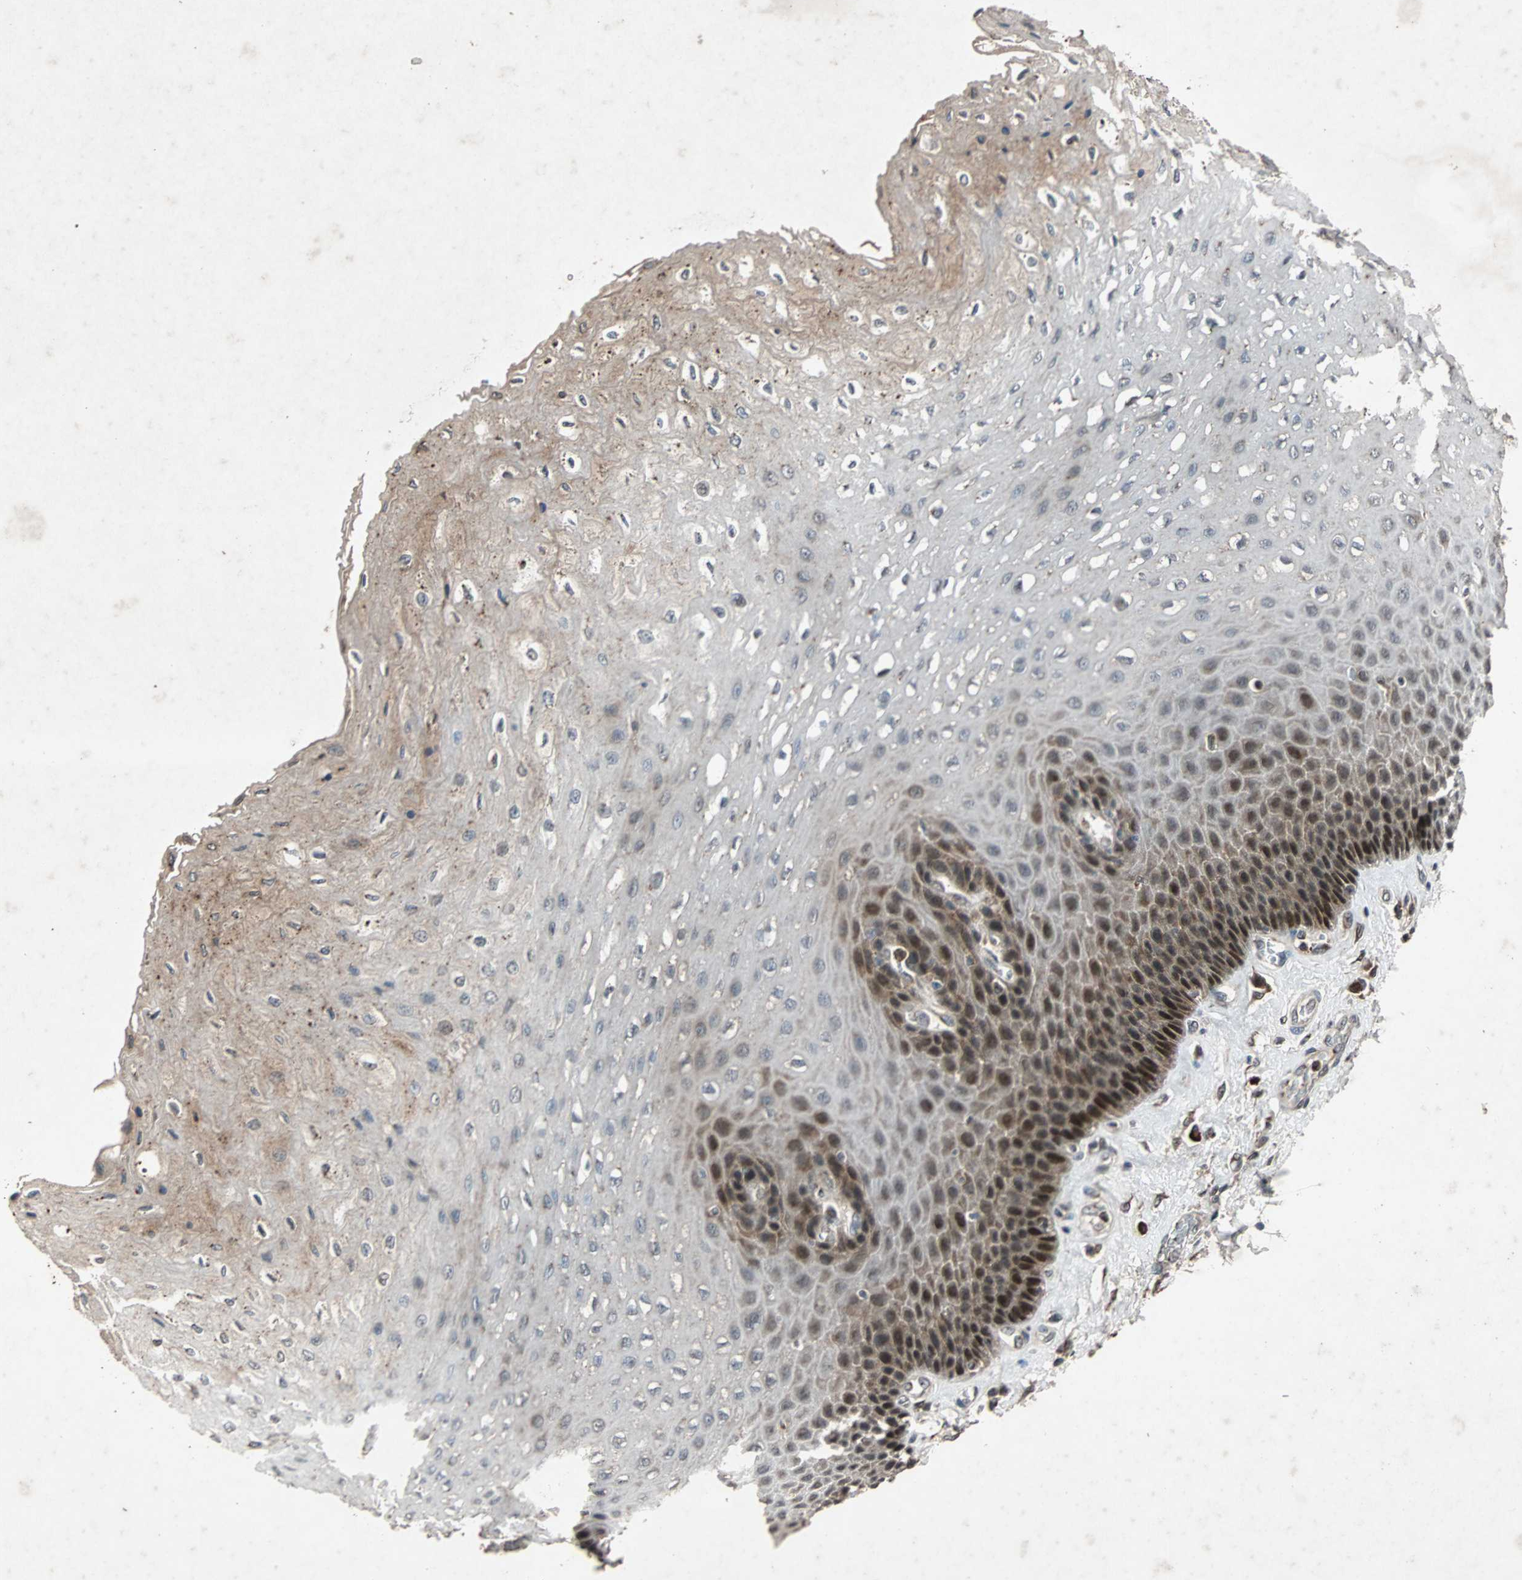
{"staining": {"intensity": "strong", "quantity": "<25%", "location": "cytoplasmic/membranous,nuclear"}, "tissue": "esophagus", "cell_type": "Squamous epithelial cells", "image_type": "normal", "snomed": [{"axis": "morphology", "description": "Normal tissue, NOS"}, {"axis": "topography", "description": "Esophagus"}], "caption": "Brown immunohistochemical staining in benign human esophagus reveals strong cytoplasmic/membranous,nuclear positivity in approximately <25% of squamous epithelial cells.", "gene": "USP31", "patient": {"sex": "female", "age": 72}}